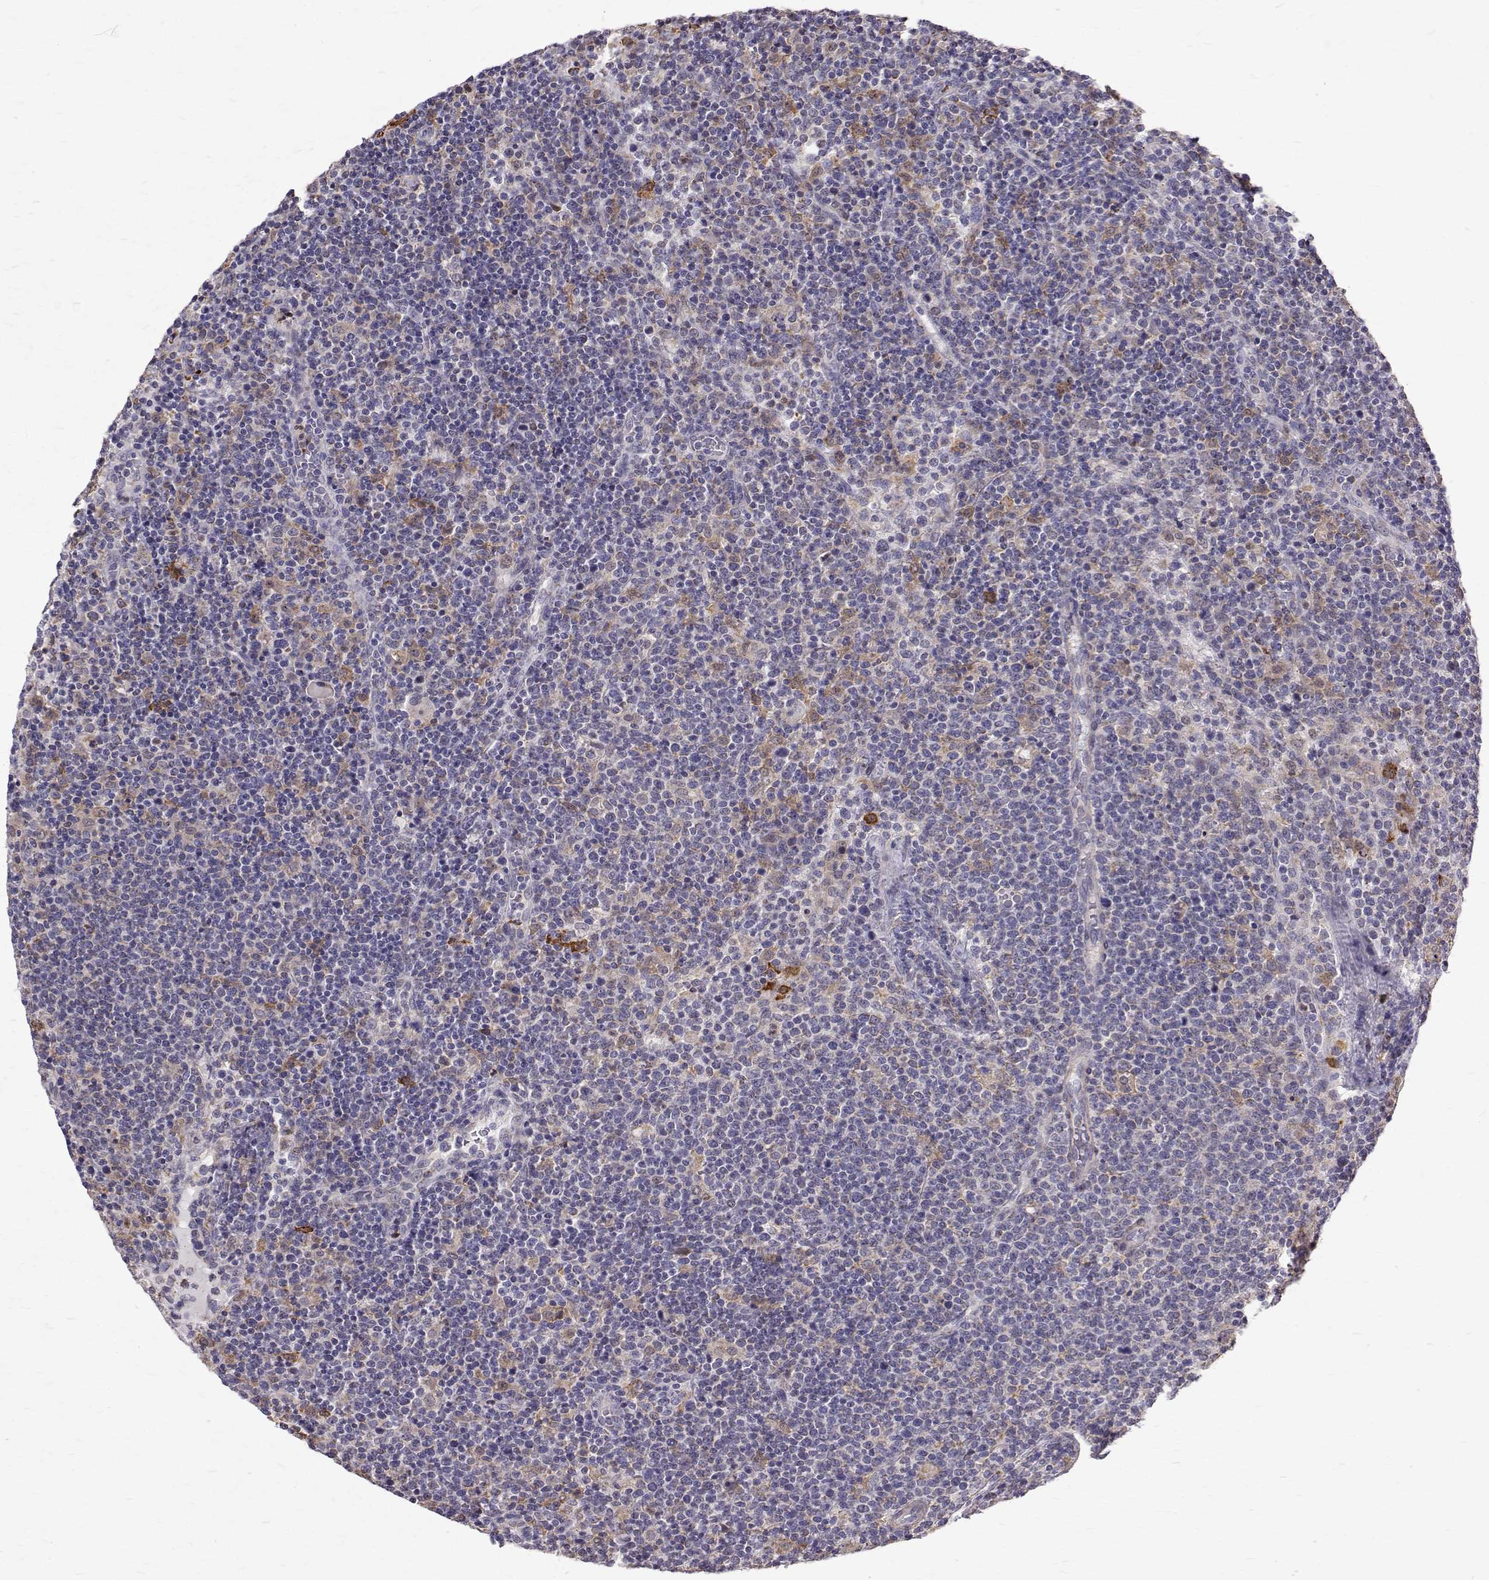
{"staining": {"intensity": "moderate", "quantity": "<25%", "location": "cytoplasmic/membranous"}, "tissue": "lymphoma", "cell_type": "Tumor cells", "image_type": "cancer", "snomed": [{"axis": "morphology", "description": "Malignant lymphoma, non-Hodgkin's type, High grade"}, {"axis": "topography", "description": "Lymph node"}], "caption": "IHC of lymphoma reveals low levels of moderate cytoplasmic/membranous positivity in approximately <25% of tumor cells.", "gene": "CCDC89", "patient": {"sex": "male", "age": 61}}